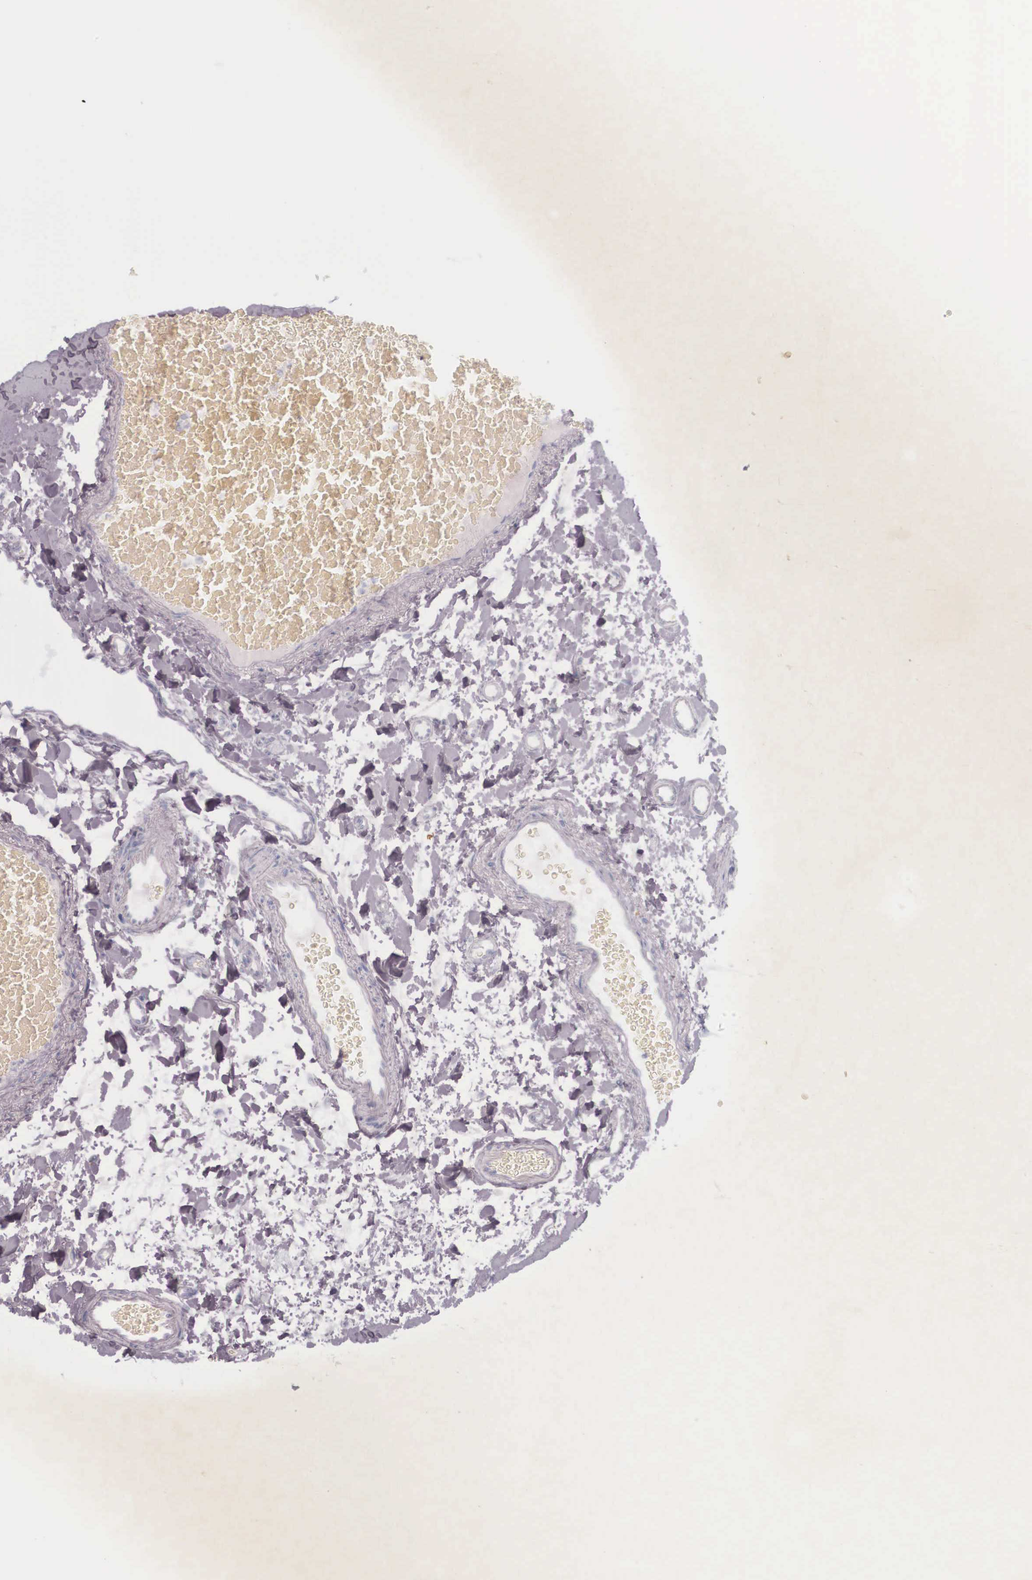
{"staining": {"intensity": "negative", "quantity": "none", "location": "none"}, "tissue": "duodenum", "cell_type": "Glandular cells", "image_type": "normal", "snomed": [{"axis": "morphology", "description": "Normal tissue, NOS"}, {"axis": "topography", "description": "Duodenum"}], "caption": "Glandular cells are negative for brown protein staining in unremarkable duodenum. (DAB (3,3'-diaminobenzidine) IHC with hematoxylin counter stain).", "gene": "KRT14", "patient": {"sex": "male", "age": 70}}